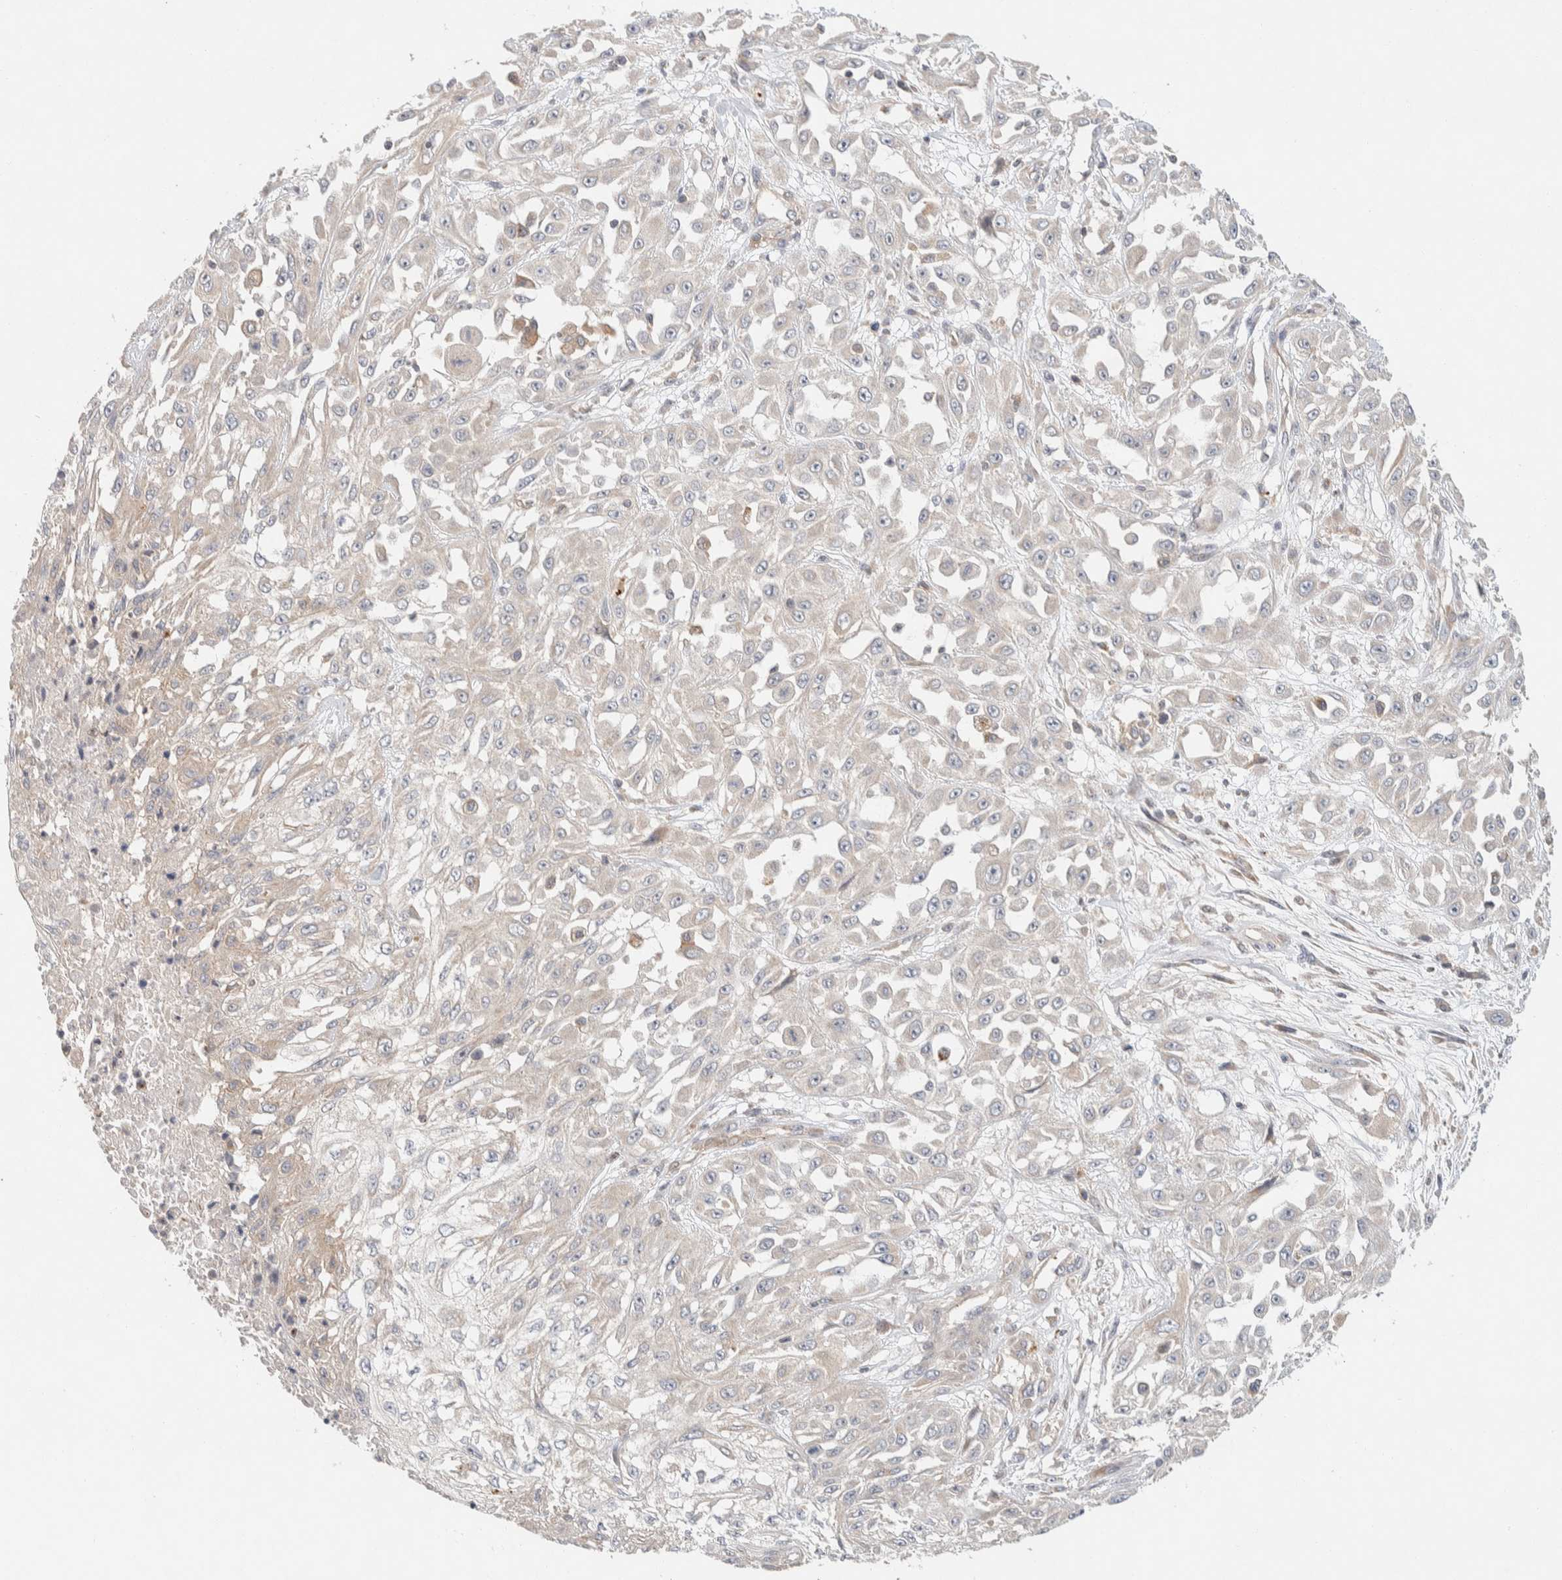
{"staining": {"intensity": "negative", "quantity": "none", "location": "none"}, "tissue": "skin cancer", "cell_type": "Tumor cells", "image_type": "cancer", "snomed": [{"axis": "morphology", "description": "Squamous cell carcinoma, NOS"}, {"axis": "morphology", "description": "Squamous cell carcinoma, metastatic, NOS"}, {"axis": "topography", "description": "Skin"}, {"axis": "topography", "description": "Lymph node"}], "caption": "The histopathology image exhibits no significant staining in tumor cells of skin cancer (squamous cell carcinoma).", "gene": "KIF9", "patient": {"sex": "male", "age": 75}}